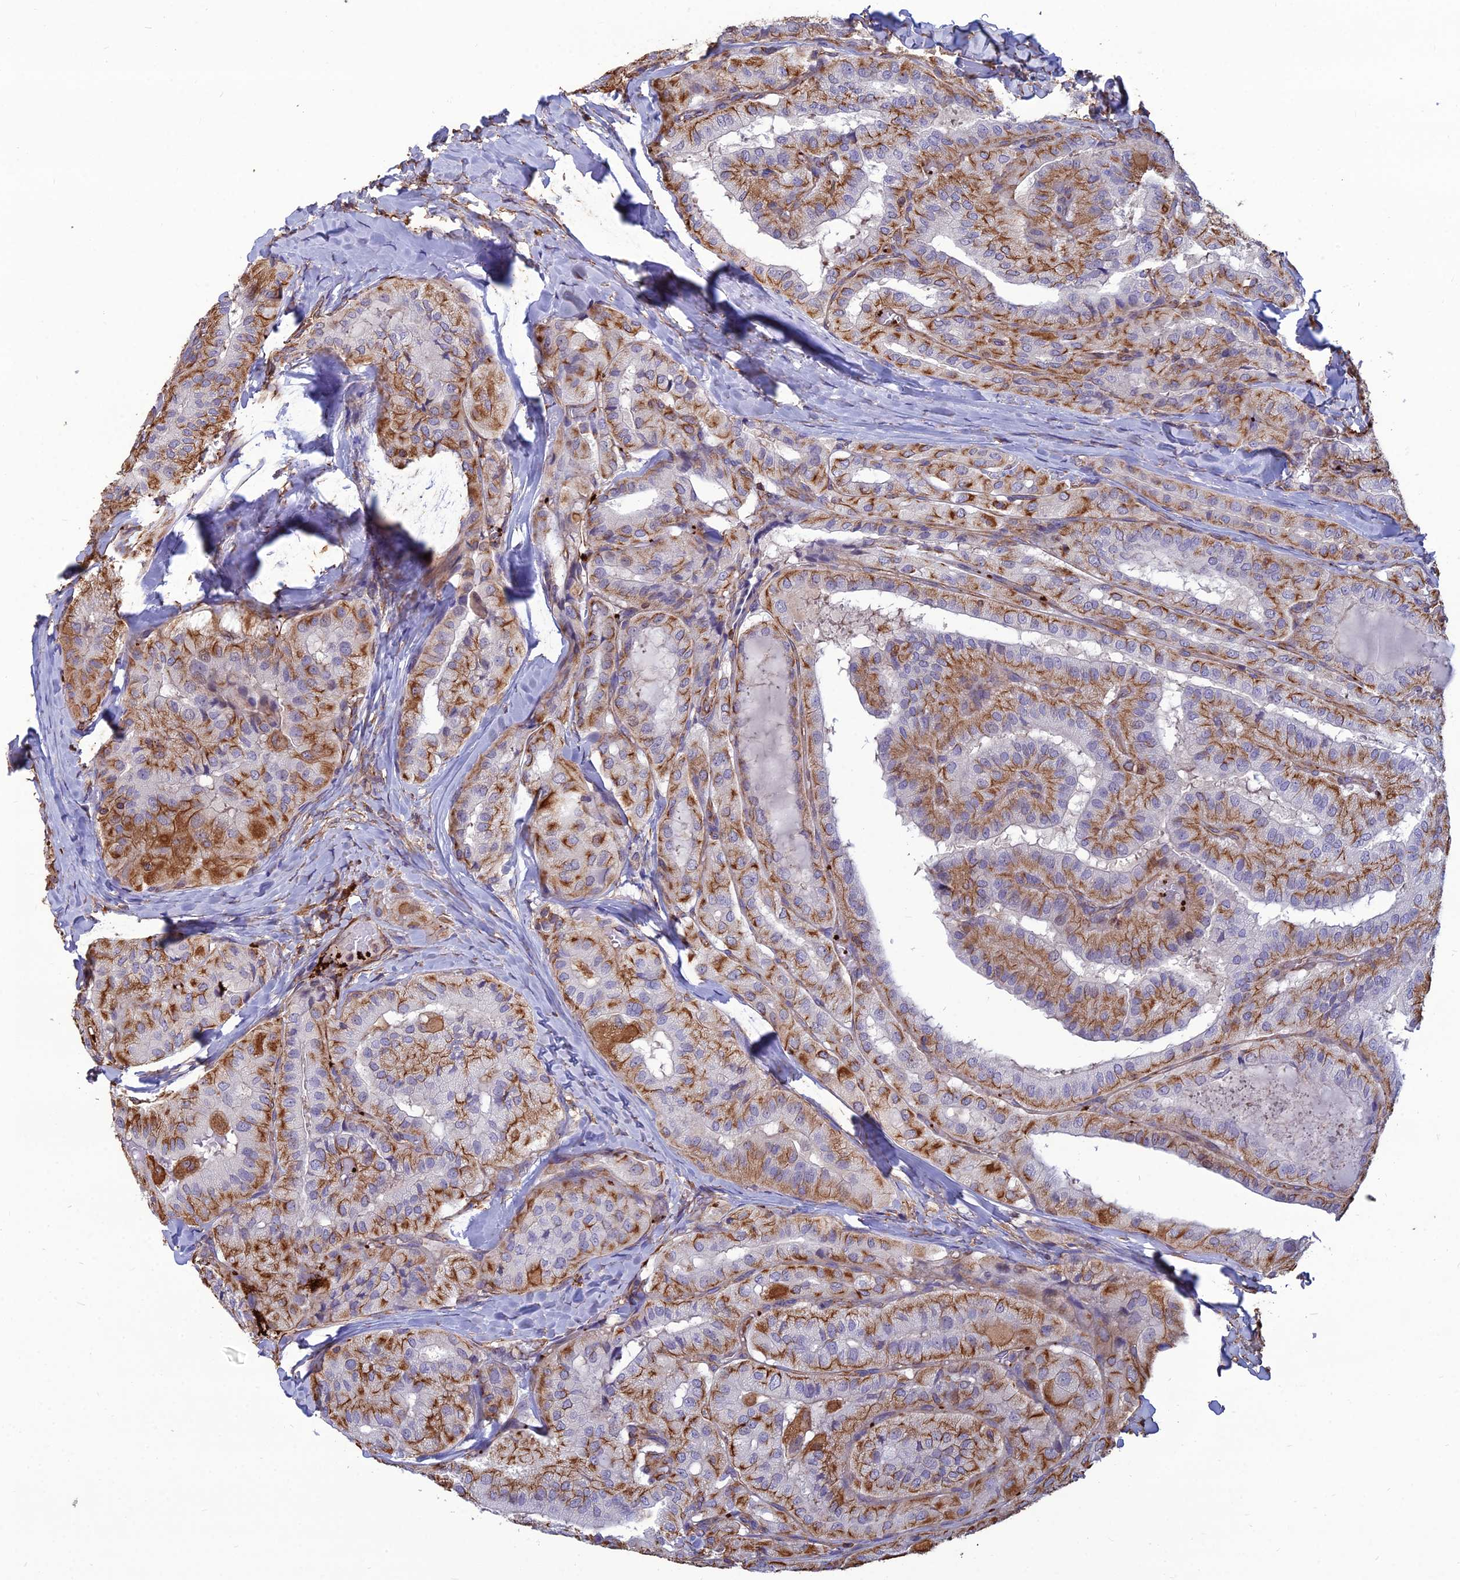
{"staining": {"intensity": "moderate", "quantity": ">75%", "location": "cytoplasmic/membranous"}, "tissue": "thyroid cancer", "cell_type": "Tumor cells", "image_type": "cancer", "snomed": [{"axis": "morphology", "description": "Normal tissue, NOS"}, {"axis": "morphology", "description": "Papillary adenocarcinoma, NOS"}, {"axis": "topography", "description": "Thyroid gland"}], "caption": "Protein positivity by IHC demonstrates moderate cytoplasmic/membranous positivity in approximately >75% of tumor cells in thyroid cancer (papillary adenocarcinoma).", "gene": "PSMD11", "patient": {"sex": "female", "age": 59}}